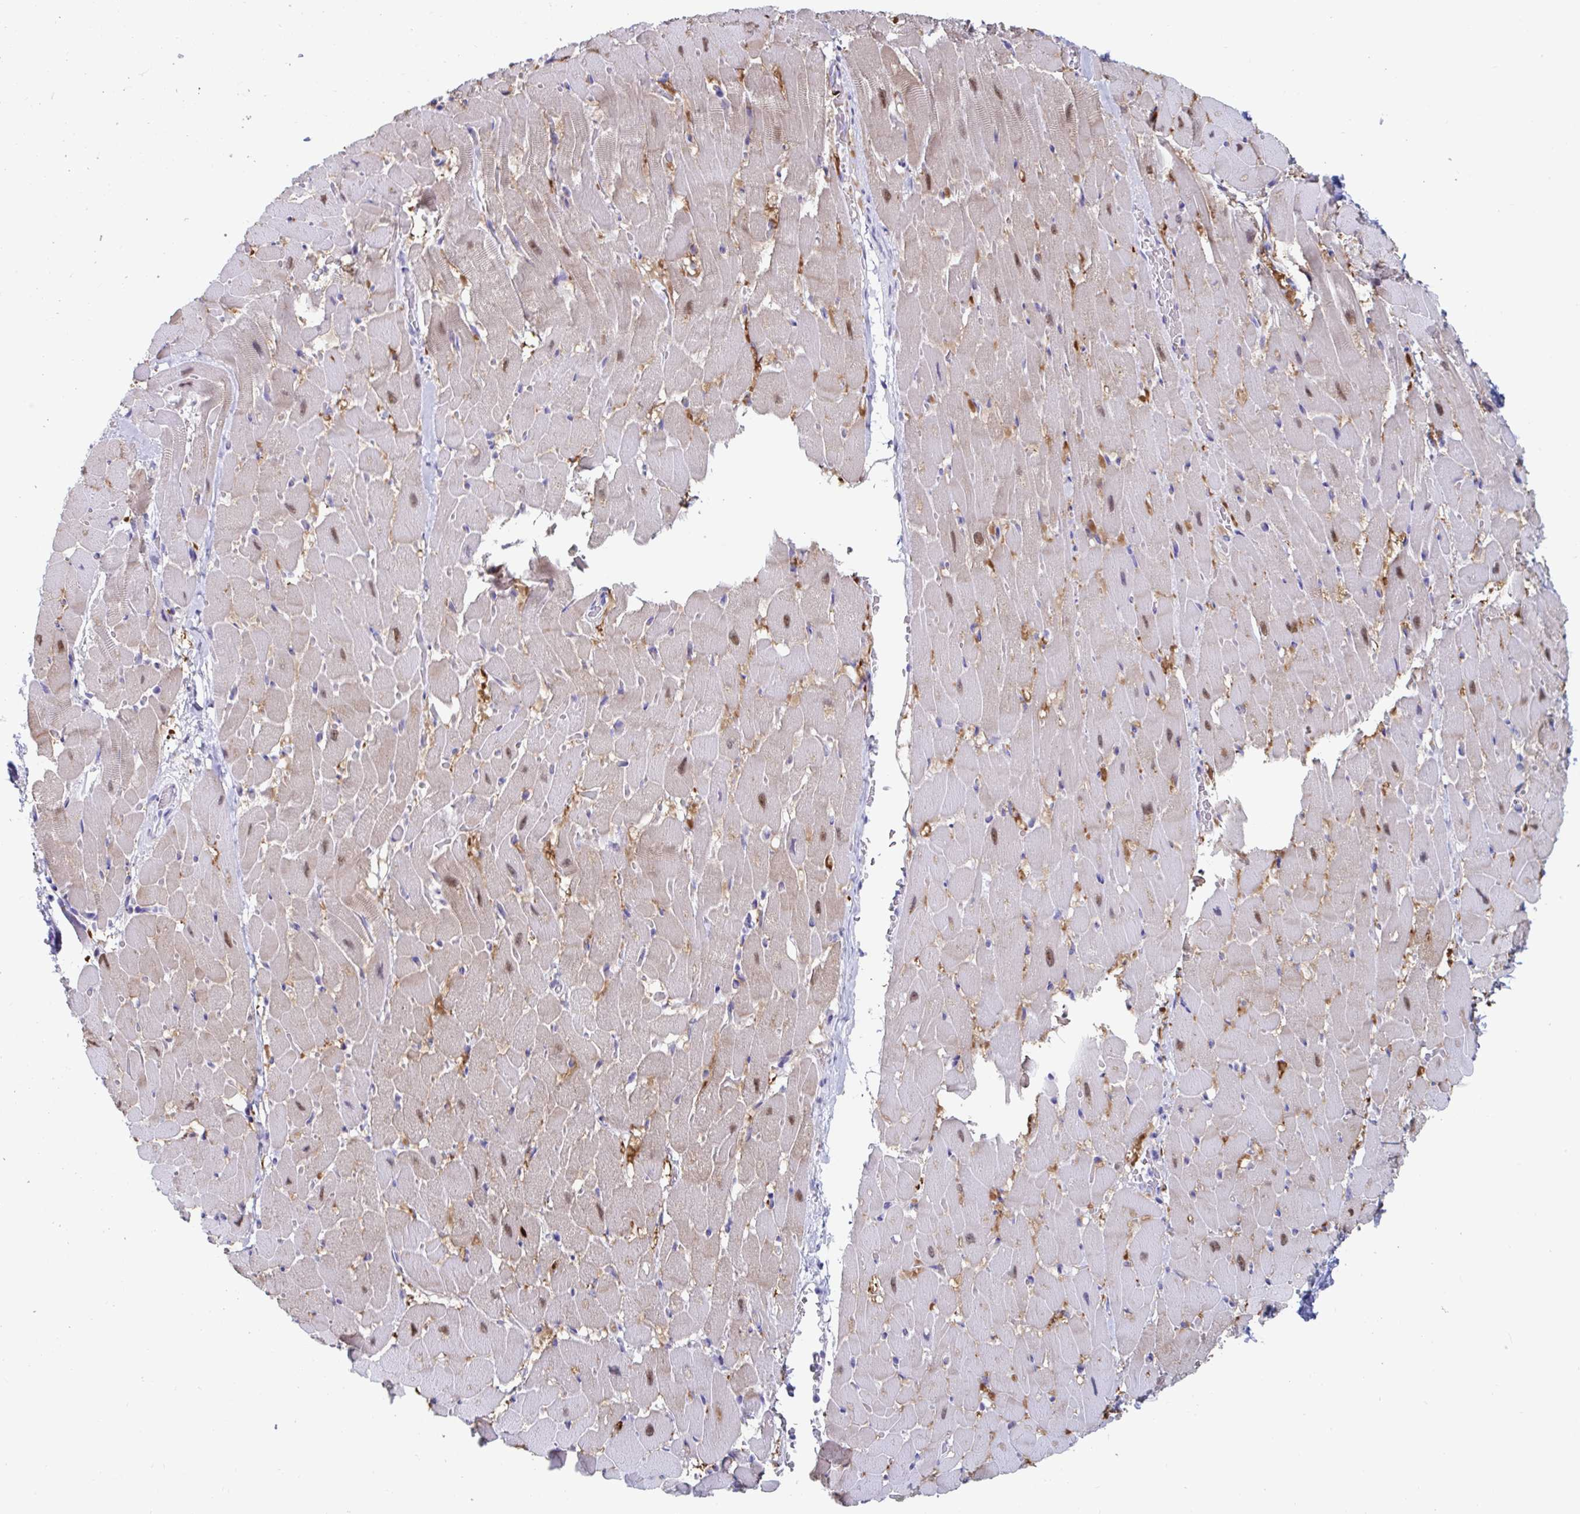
{"staining": {"intensity": "moderate", "quantity": "<25%", "location": "cytoplasmic/membranous,nuclear"}, "tissue": "heart muscle", "cell_type": "Cardiomyocytes", "image_type": "normal", "snomed": [{"axis": "morphology", "description": "Normal tissue, NOS"}, {"axis": "topography", "description": "Heart"}], "caption": "An IHC image of unremarkable tissue is shown. Protein staining in brown shows moderate cytoplasmic/membranous,nuclear positivity in heart muscle within cardiomyocytes. The staining is performed using DAB (3,3'-diaminobenzidine) brown chromogen to label protein expression. The nuclei are counter-stained blue using hematoxylin.", "gene": "GKN2", "patient": {"sex": "male", "age": 37}}